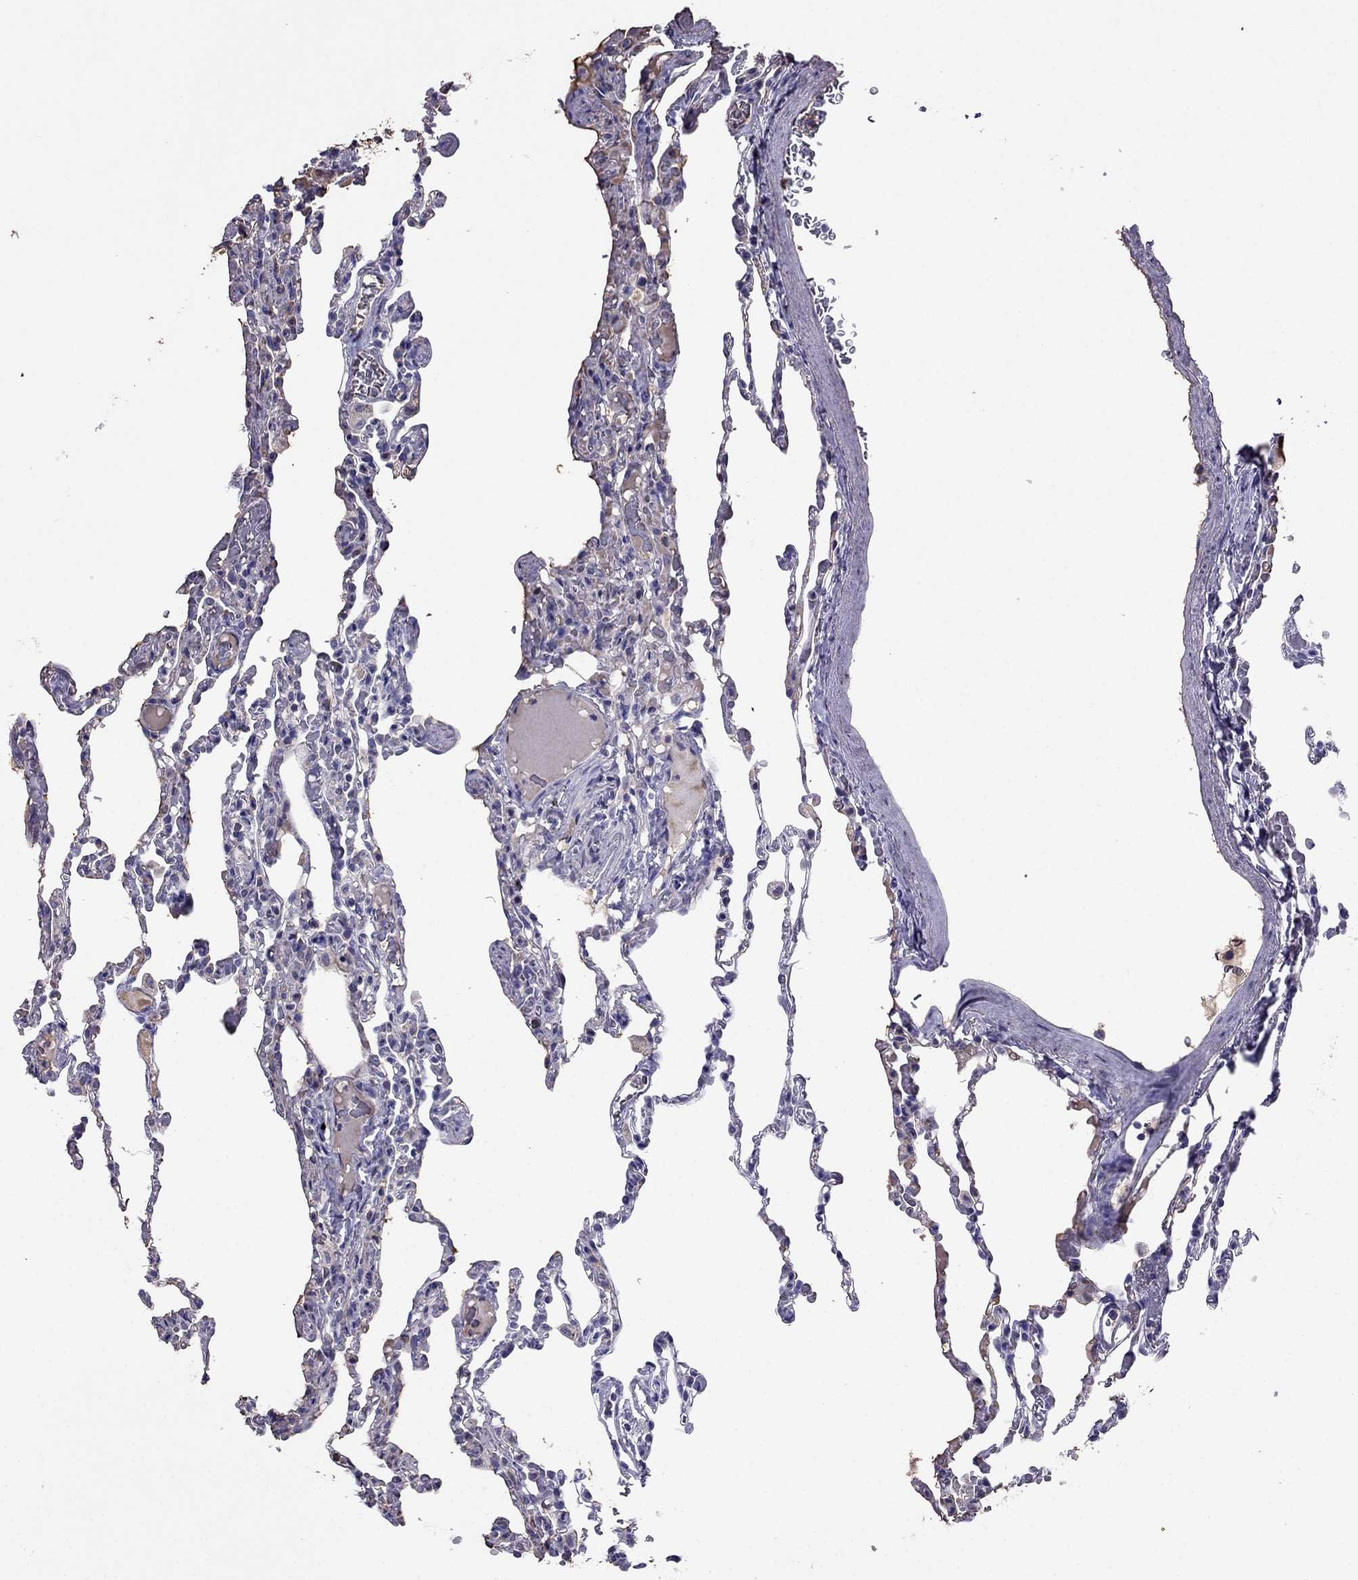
{"staining": {"intensity": "negative", "quantity": "none", "location": "none"}, "tissue": "lung", "cell_type": "Alveolar cells", "image_type": "normal", "snomed": [{"axis": "morphology", "description": "Normal tissue, NOS"}, {"axis": "topography", "description": "Lung"}], "caption": "There is no significant expression in alveolar cells of lung.", "gene": "TBC1D21", "patient": {"sex": "female", "age": 43}}